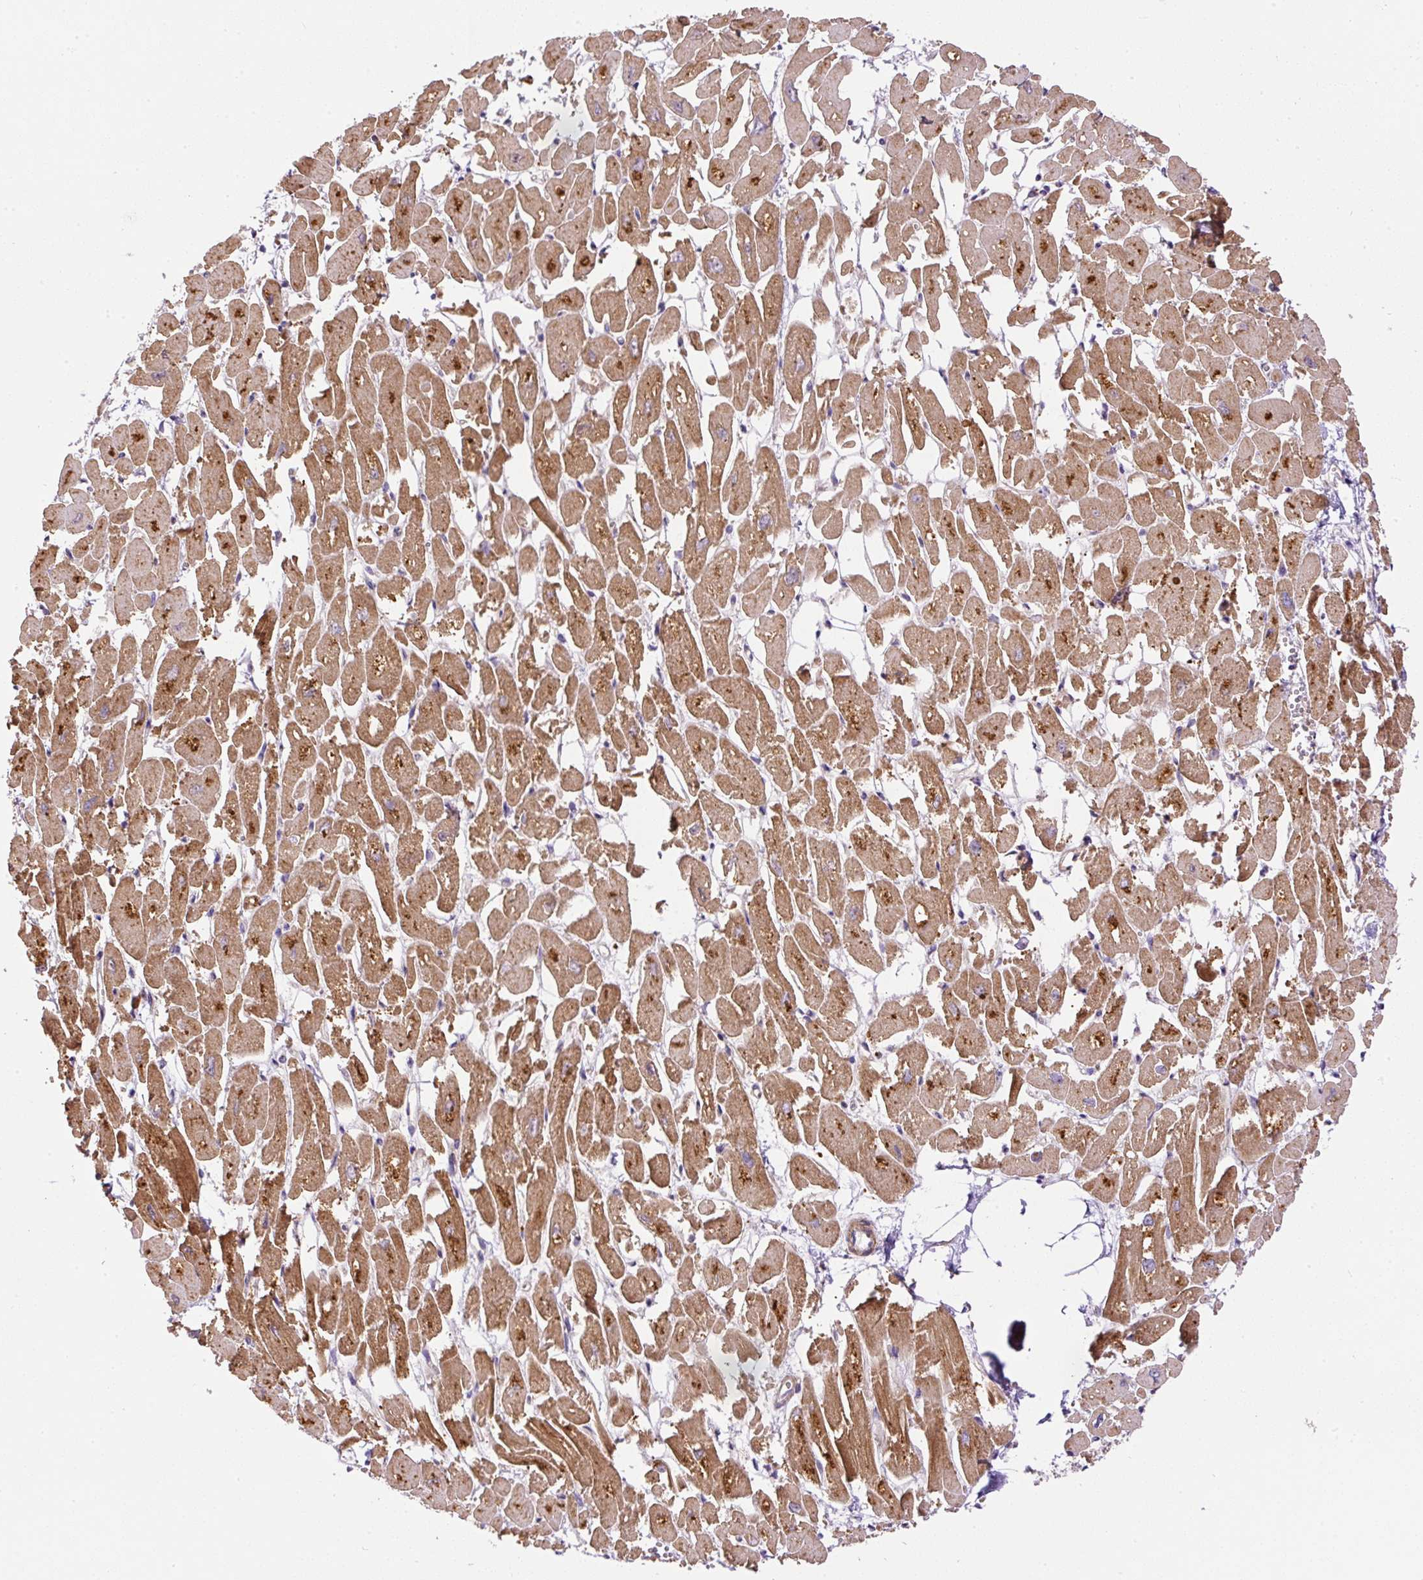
{"staining": {"intensity": "moderate", "quantity": ">75%", "location": "cytoplasmic/membranous"}, "tissue": "heart muscle", "cell_type": "Cardiomyocytes", "image_type": "normal", "snomed": [{"axis": "morphology", "description": "Normal tissue, NOS"}, {"axis": "topography", "description": "Heart"}], "caption": "Cardiomyocytes reveal medium levels of moderate cytoplasmic/membranous positivity in about >75% of cells in unremarkable human heart muscle.", "gene": "NDUFAF2", "patient": {"sex": "male", "age": 54}}